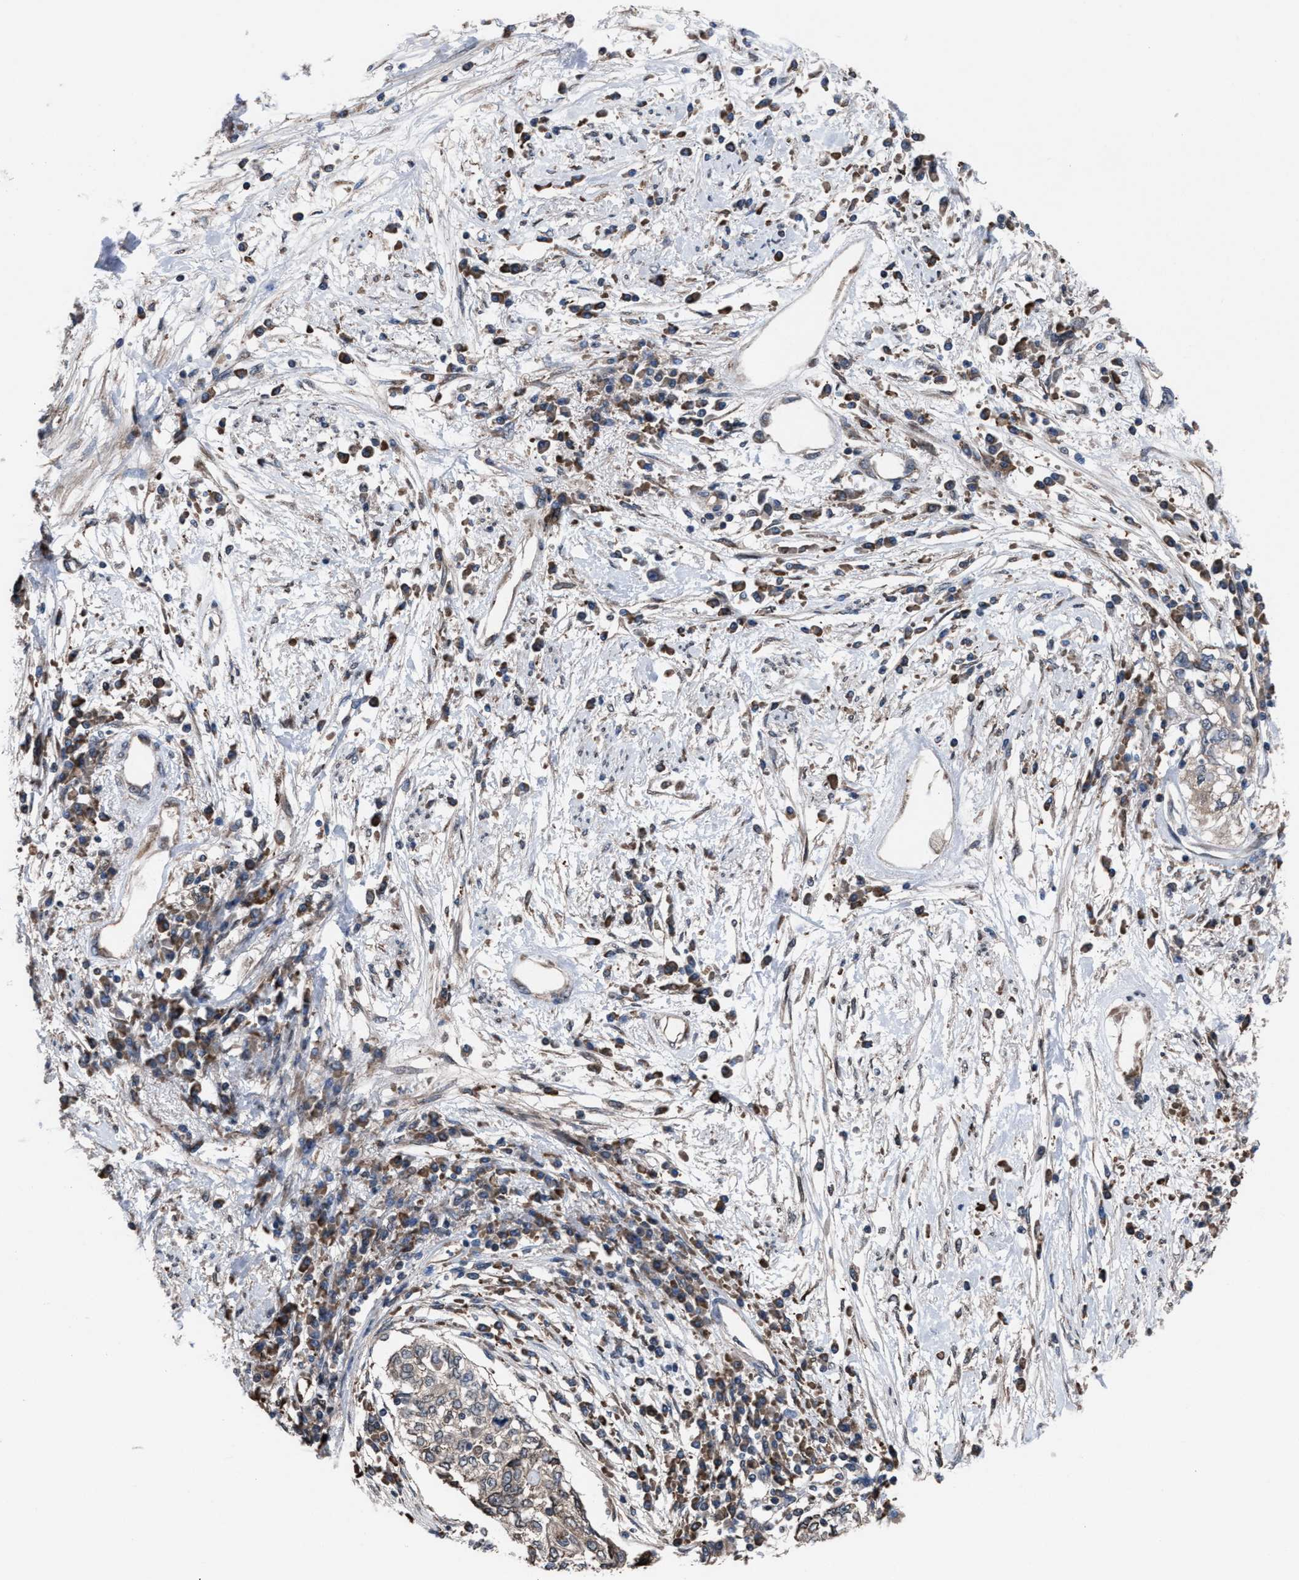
{"staining": {"intensity": "weak", "quantity": ">75%", "location": "cytoplasmic/membranous"}, "tissue": "cervical cancer", "cell_type": "Tumor cells", "image_type": "cancer", "snomed": [{"axis": "morphology", "description": "Squamous cell carcinoma, NOS"}, {"axis": "topography", "description": "Cervix"}], "caption": "This histopathology image demonstrates IHC staining of squamous cell carcinoma (cervical), with low weak cytoplasmic/membranous expression in approximately >75% of tumor cells.", "gene": "TP53BP2", "patient": {"sex": "female", "age": 57}}